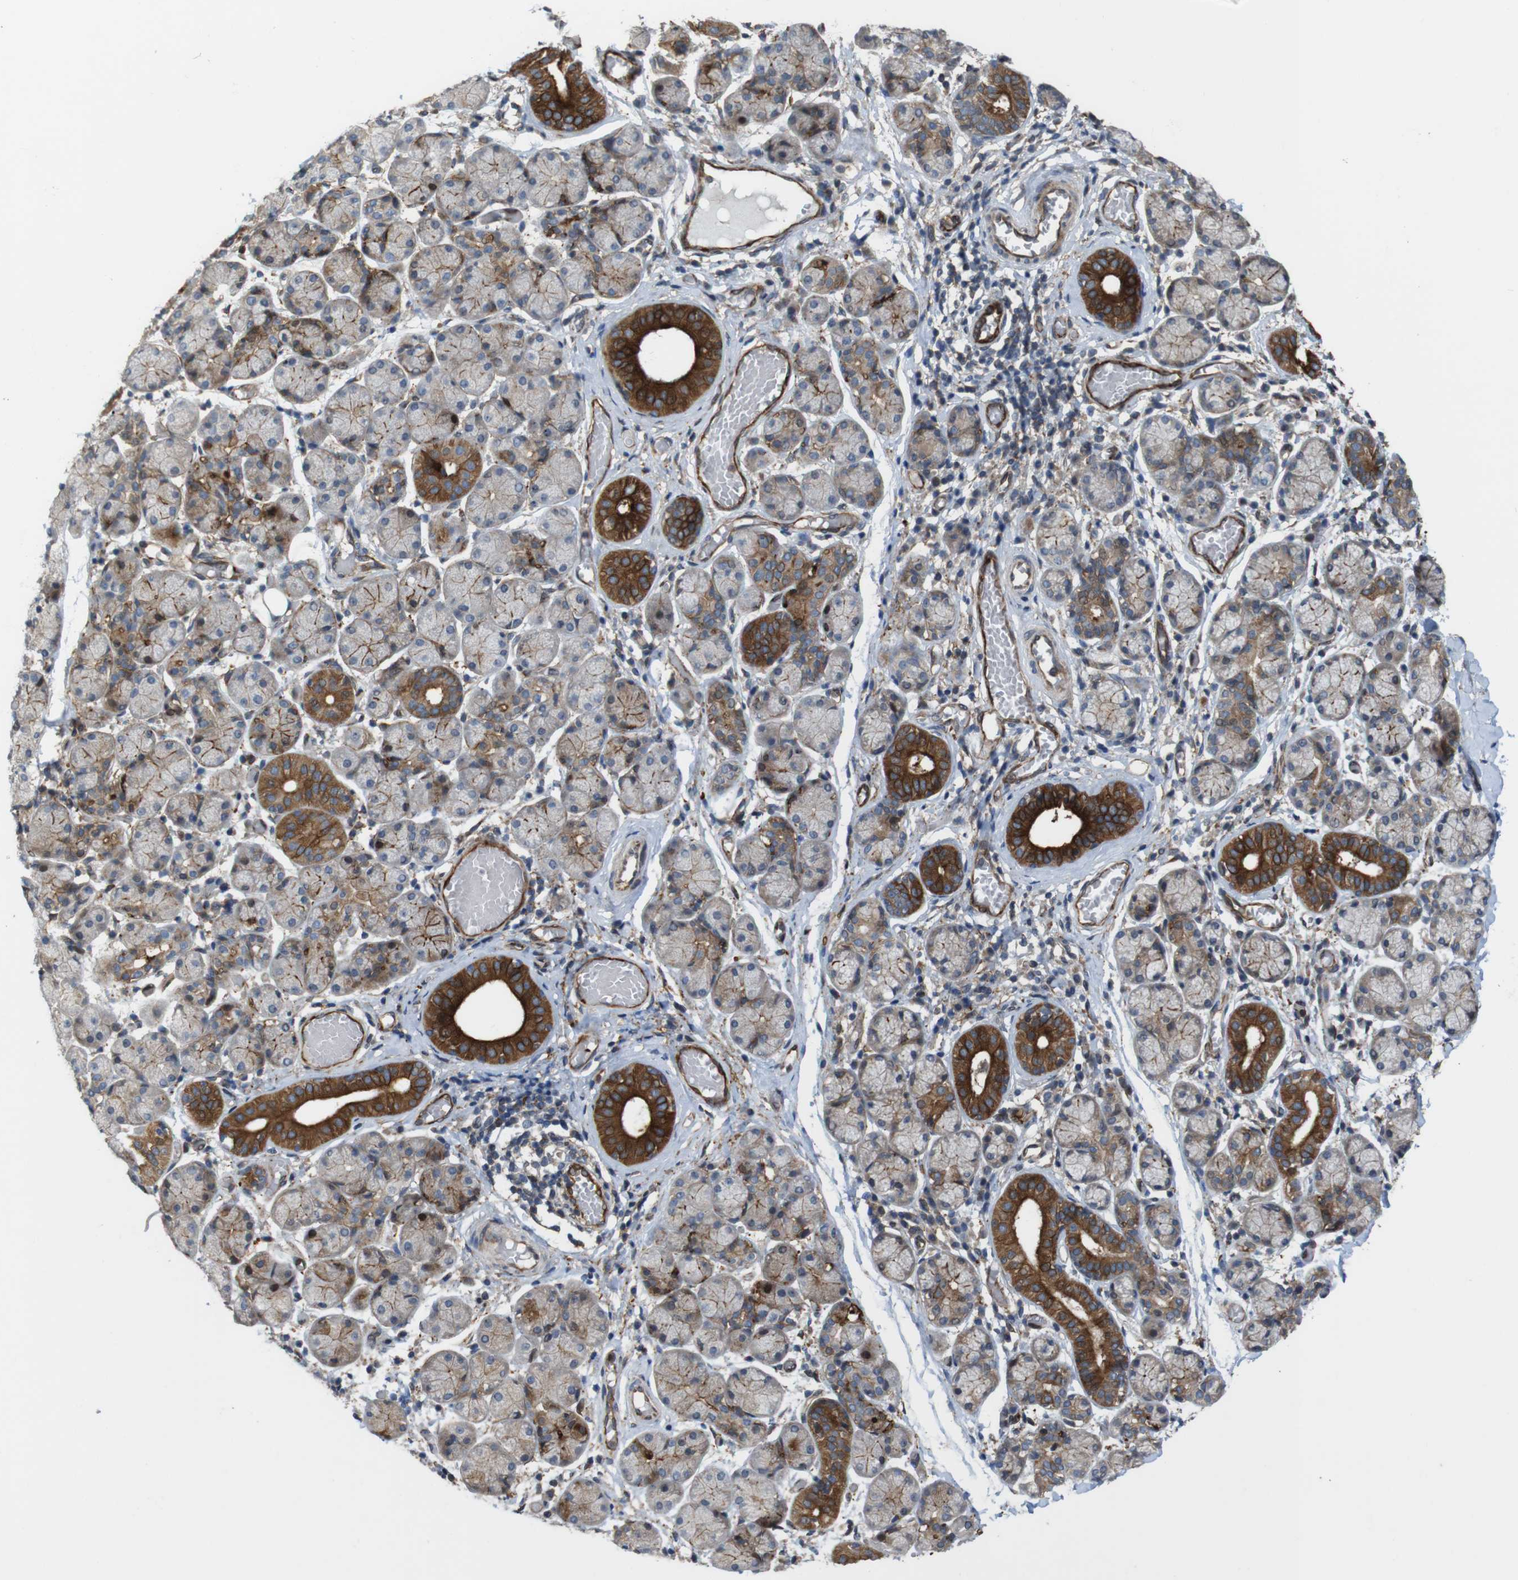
{"staining": {"intensity": "strong", "quantity": ">75%", "location": "cytoplasmic/membranous"}, "tissue": "salivary gland", "cell_type": "Glandular cells", "image_type": "normal", "snomed": [{"axis": "morphology", "description": "Normal tissue, NOS"}, {"axis": "topography", "description": "Salivary gland"}], "caption": "About >75% of glandular cells in unremarkable salivary gland exhibit strong cytoplasmic/membranous protein expression as visualized by brown immunohistochemical staining.", "gene": "PCOLCE2", "patient": {"sex": "female", "age": 24}}